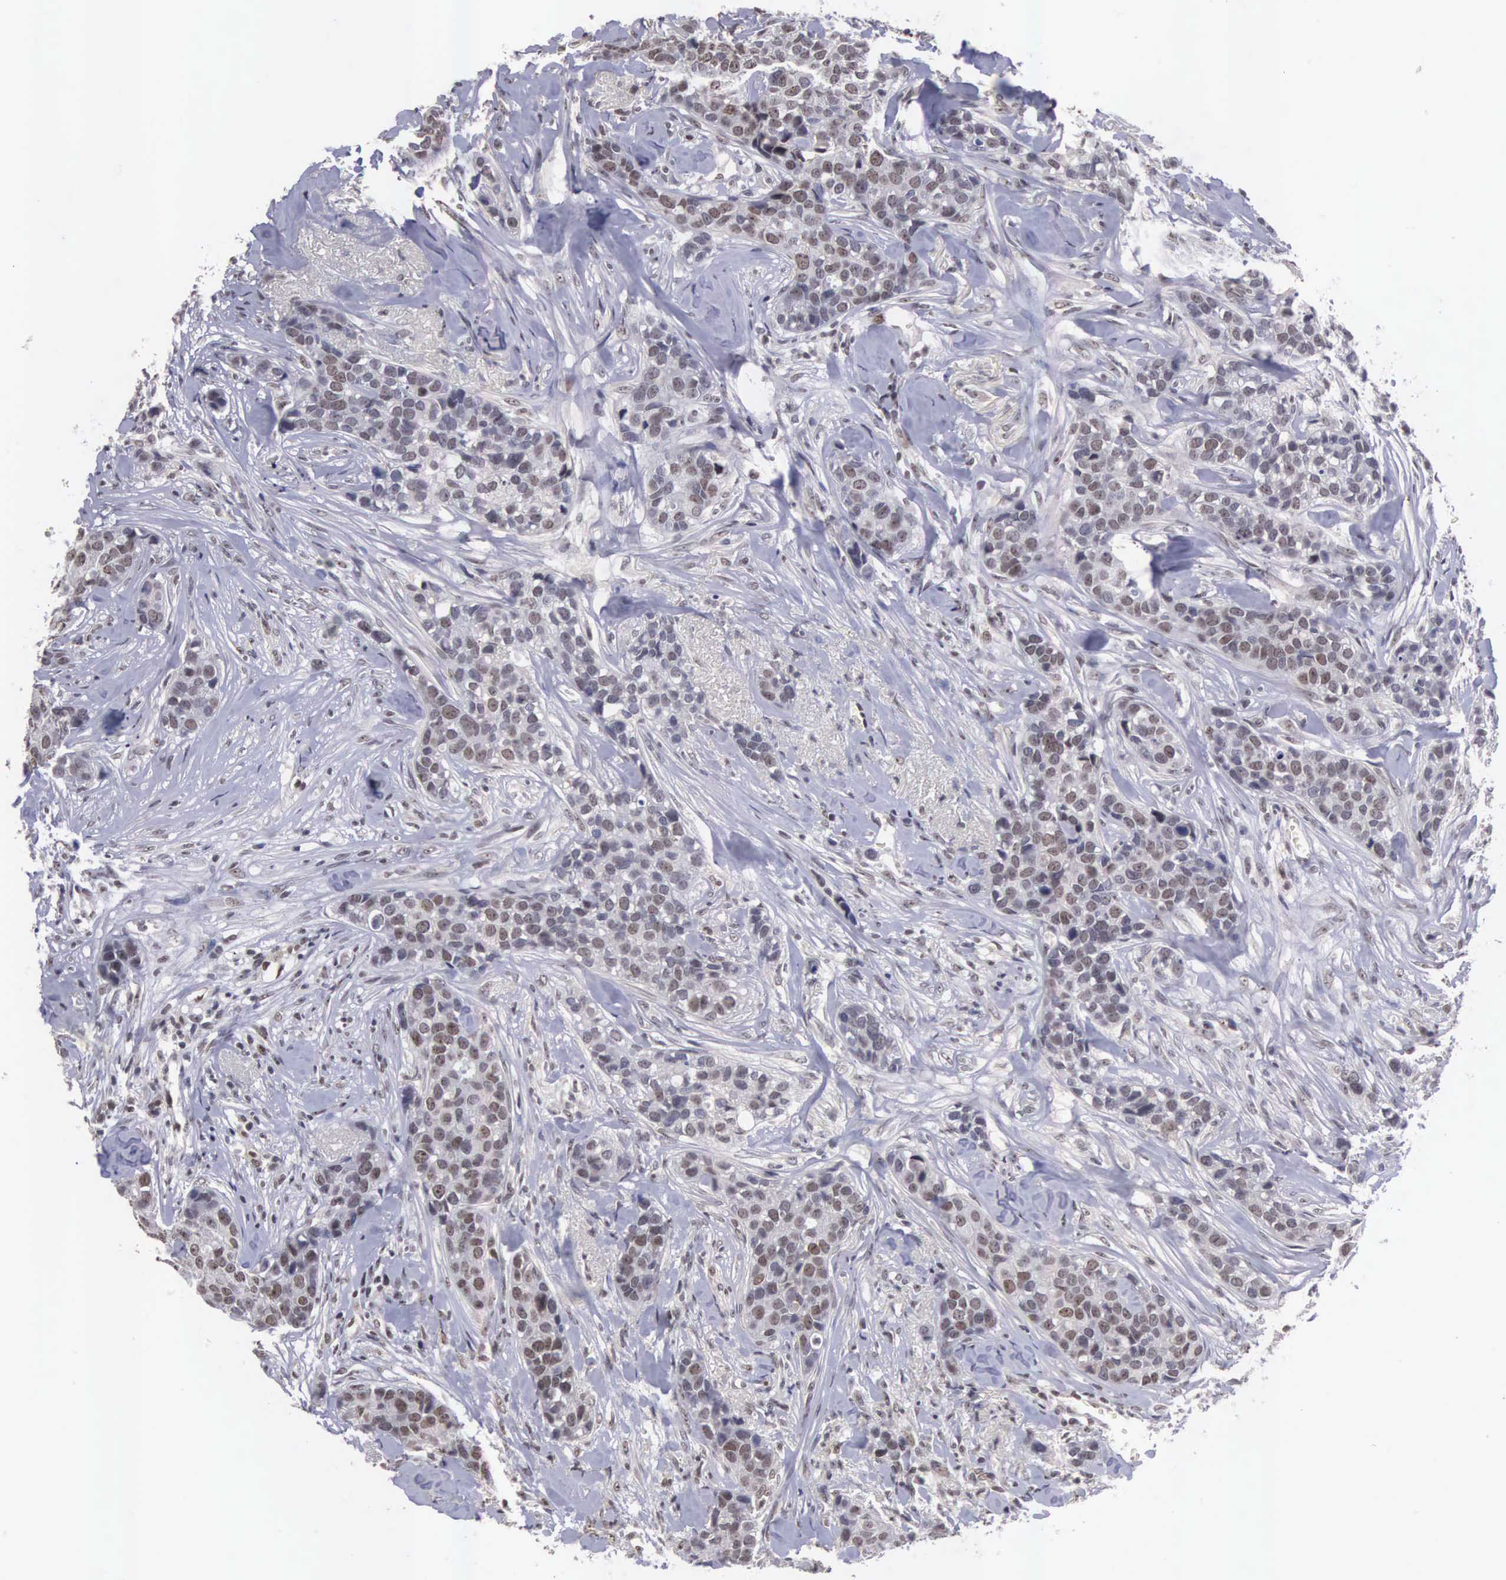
{"staining": {"intensity": "moderate", "quantity": "25%-75%", "location": "nuclear"}, "tissue": "breast cancer", "cell_type": "Tumor cells", "image_type": "cancer", "snomed": [{"axis": "morphology", "description": "Duct carcinoma"}, {"axis": "topography", "description": "Breast"}], "caption": "Protein staining of breast cancer tissue displays moderate nuclear positivity in about 25%-75% of tumor cells.", "gene": "ZNF275", "patient": {"sex": "female", "age": 91}}